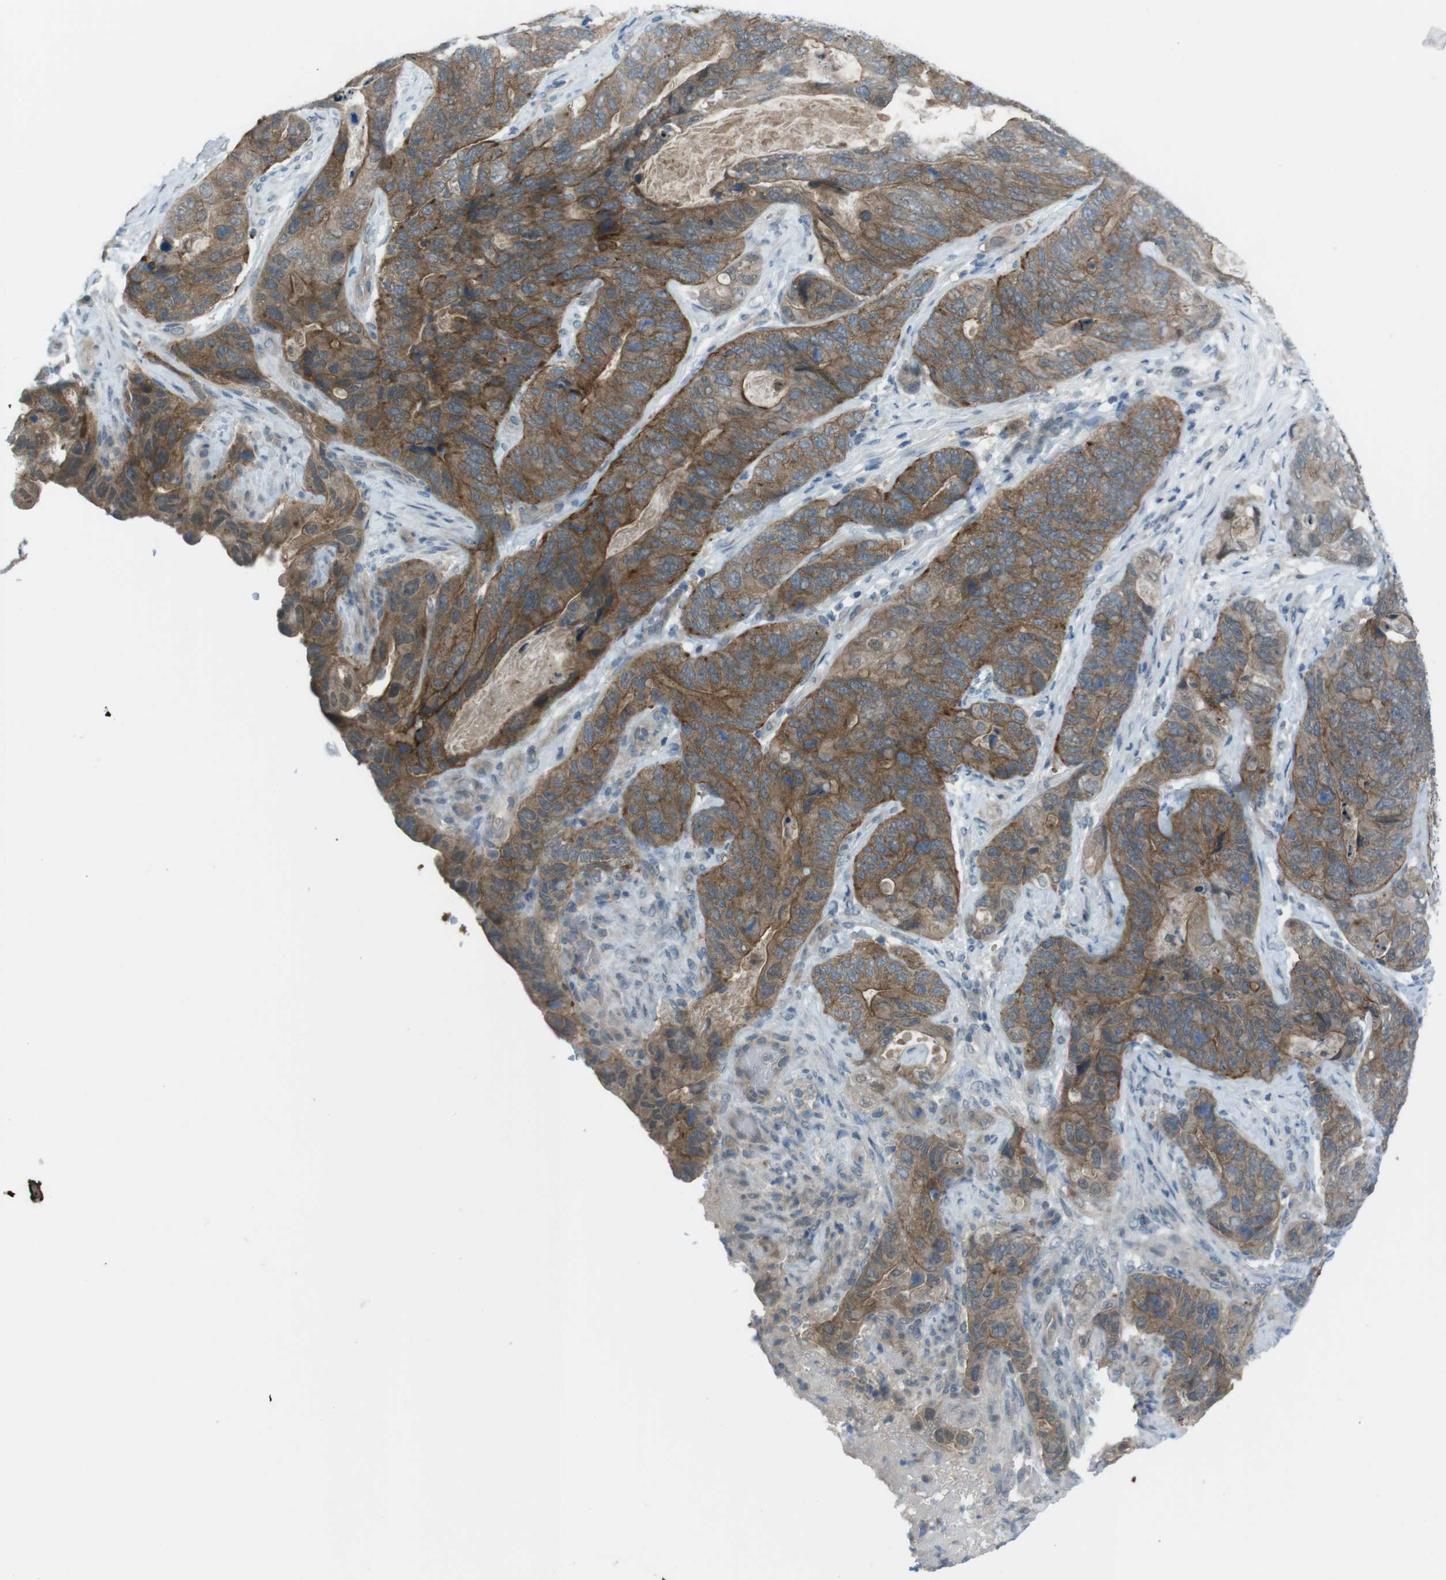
{"staining": {"intensity": "moderate", "quantity": ">75%", "location": "cytoplasmic/membranous"}, "tissue": "stomach cancer", "cell_type": "Tumor cells", "image_type": "cancer", "snomed": [{"axis": "morphology", "description": "Adenocarcinoma, NOS"}, {"axis": "topography", "description": "Stomach"}], "caption": "The micrograph displays a brown stain indicating the presence of a protein in the cytoplasmic/membranous of tumor cells in adenocarcinoma (stomach).", "gene": "ZDHHC20", "patient": {"sex": "female", "age": 89}}